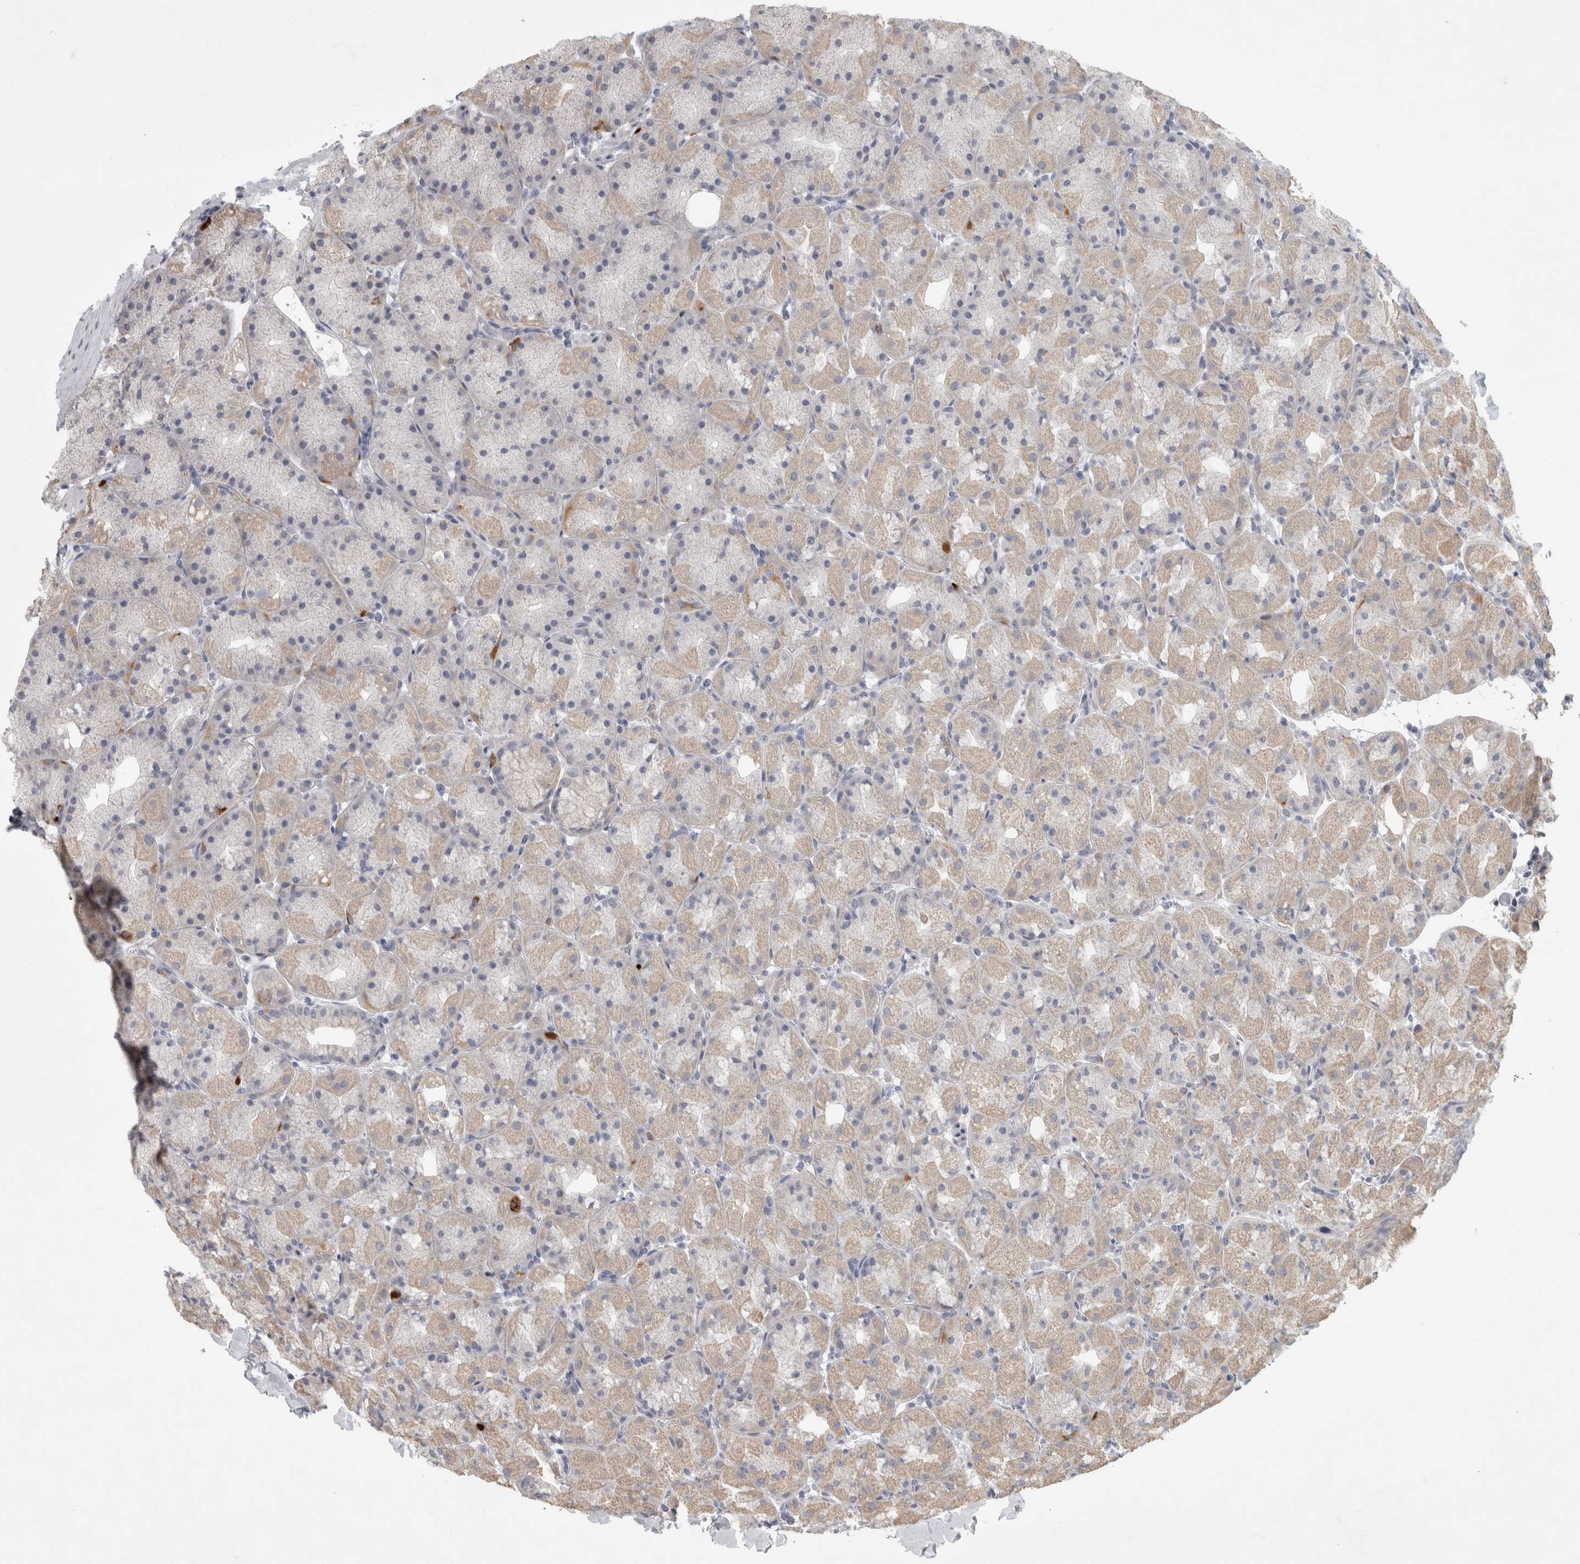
{"staining": {"intensity": "weak", "quantity": "25%-75%", "location": "cytoplasmic/membranous"}, "tissue": "stomach", "cell_type": "Glandular cells", "image_type": "normal", "snomed": [{"axis": "morphology", "description": "Normal tissue, NOS"}, {"axis": "topography", "description": "Stomach, upper"}, {"axis": "topography", "description": "Stomach"}], "caption": "Stomach stained with DAB (3,3'-diaminobenzidine) immunohistochemistry reveals low levels of weak cytoplasmic/membranous expression in approximately 25%-75% of glandular cells.", "gene": "PTPRN2", "patient": {"sex": "male", "age": 48}}